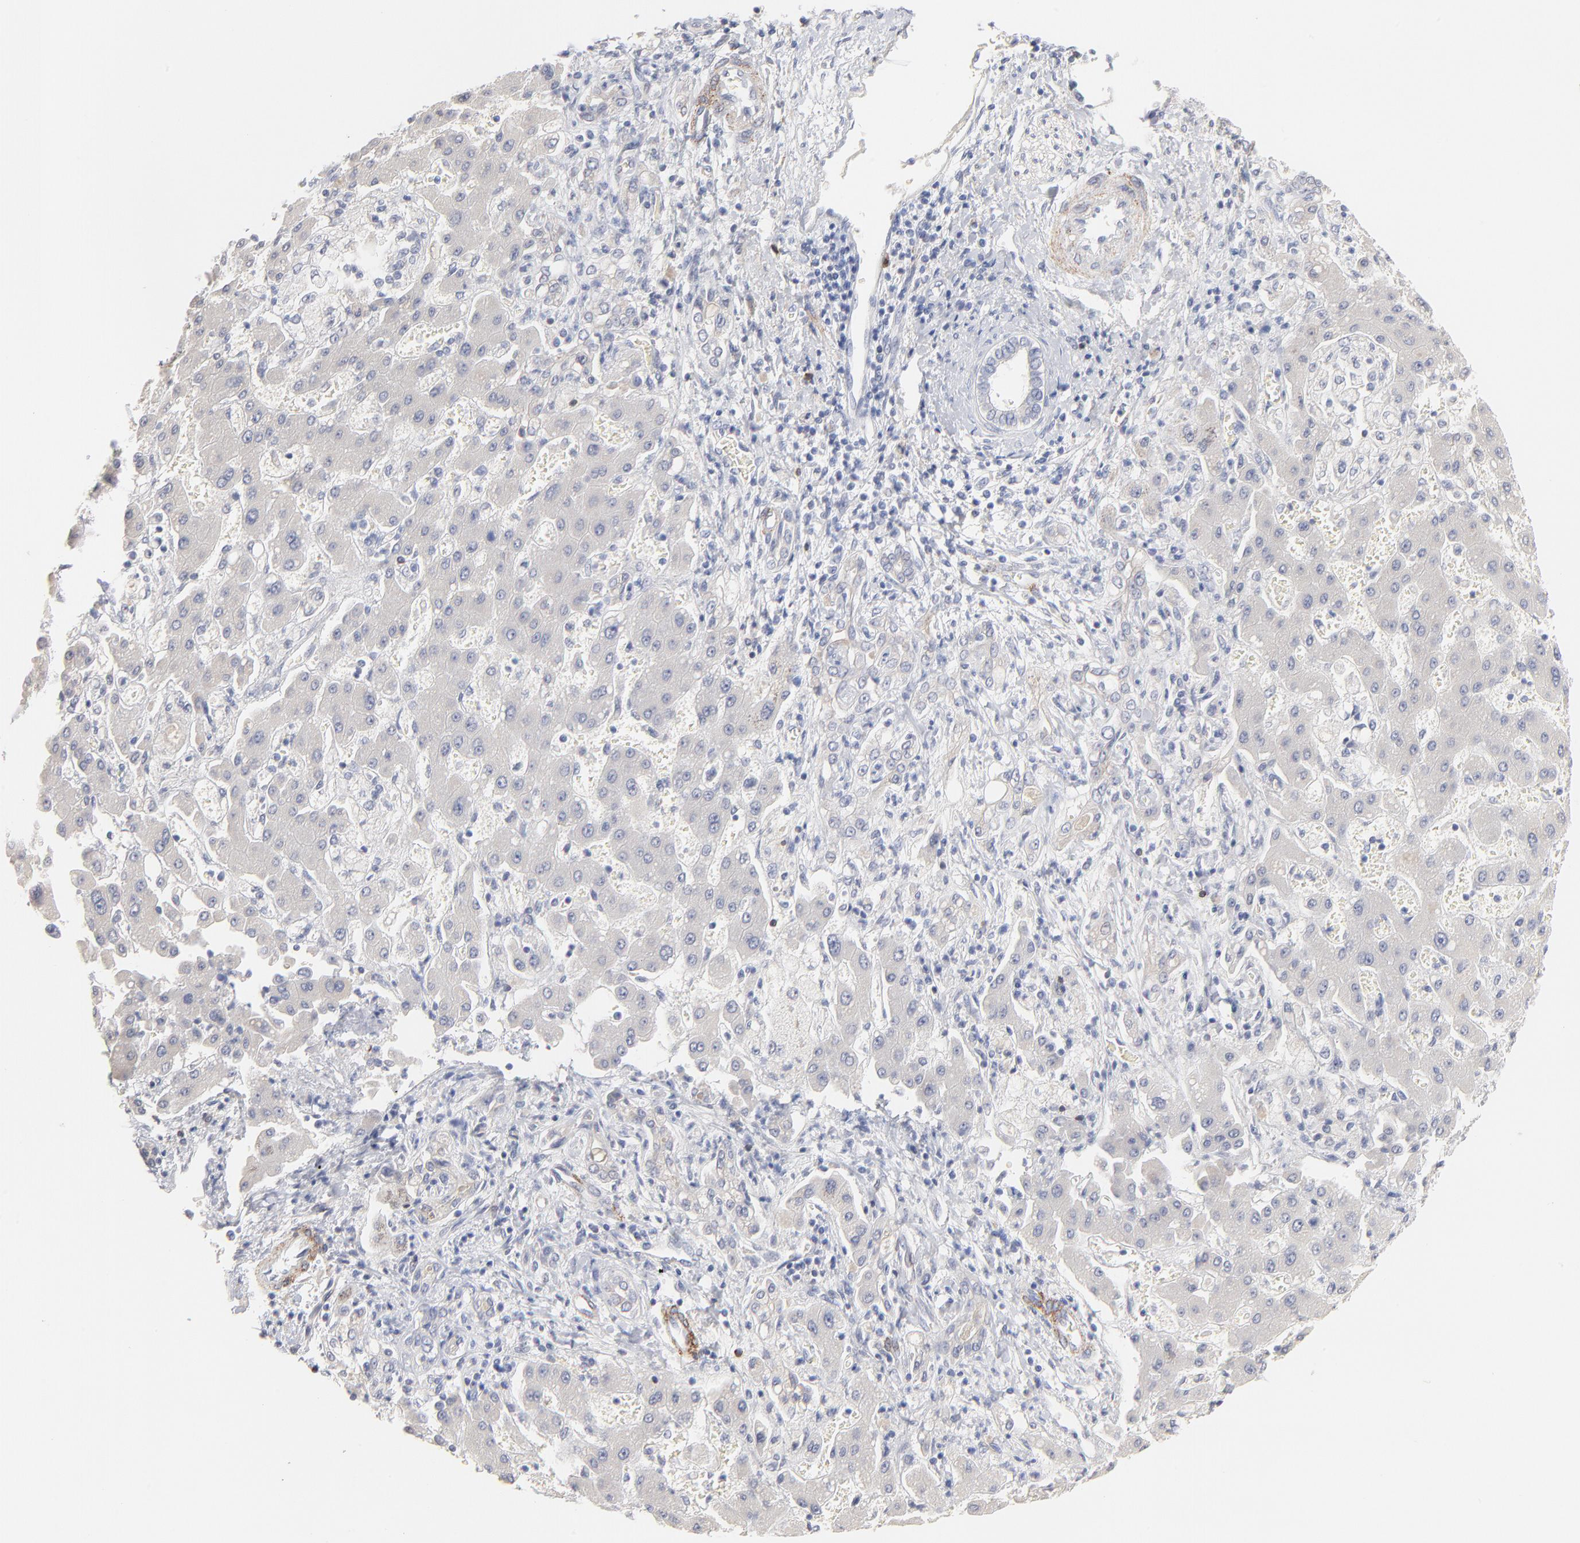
{"staining": {"intensity": "negative", "quantity": "none", "location": "none"}, "tissue": "liver cancer", "cell_type": "Tumor cells", "image_type": "cancer", "snomed": [{"axis": "morphology", "description": "Cholangiocarcinoma"}, {"axis": "topography", "description": "Liver"}], "caption": "High power microscopy micrograph of an immunohistochemistry (IHC) micrograph of liver cancer, revealing no significant expression in tumor cells.", "gene": "MID1", "patient": {"sex": "male", "age": 50}}